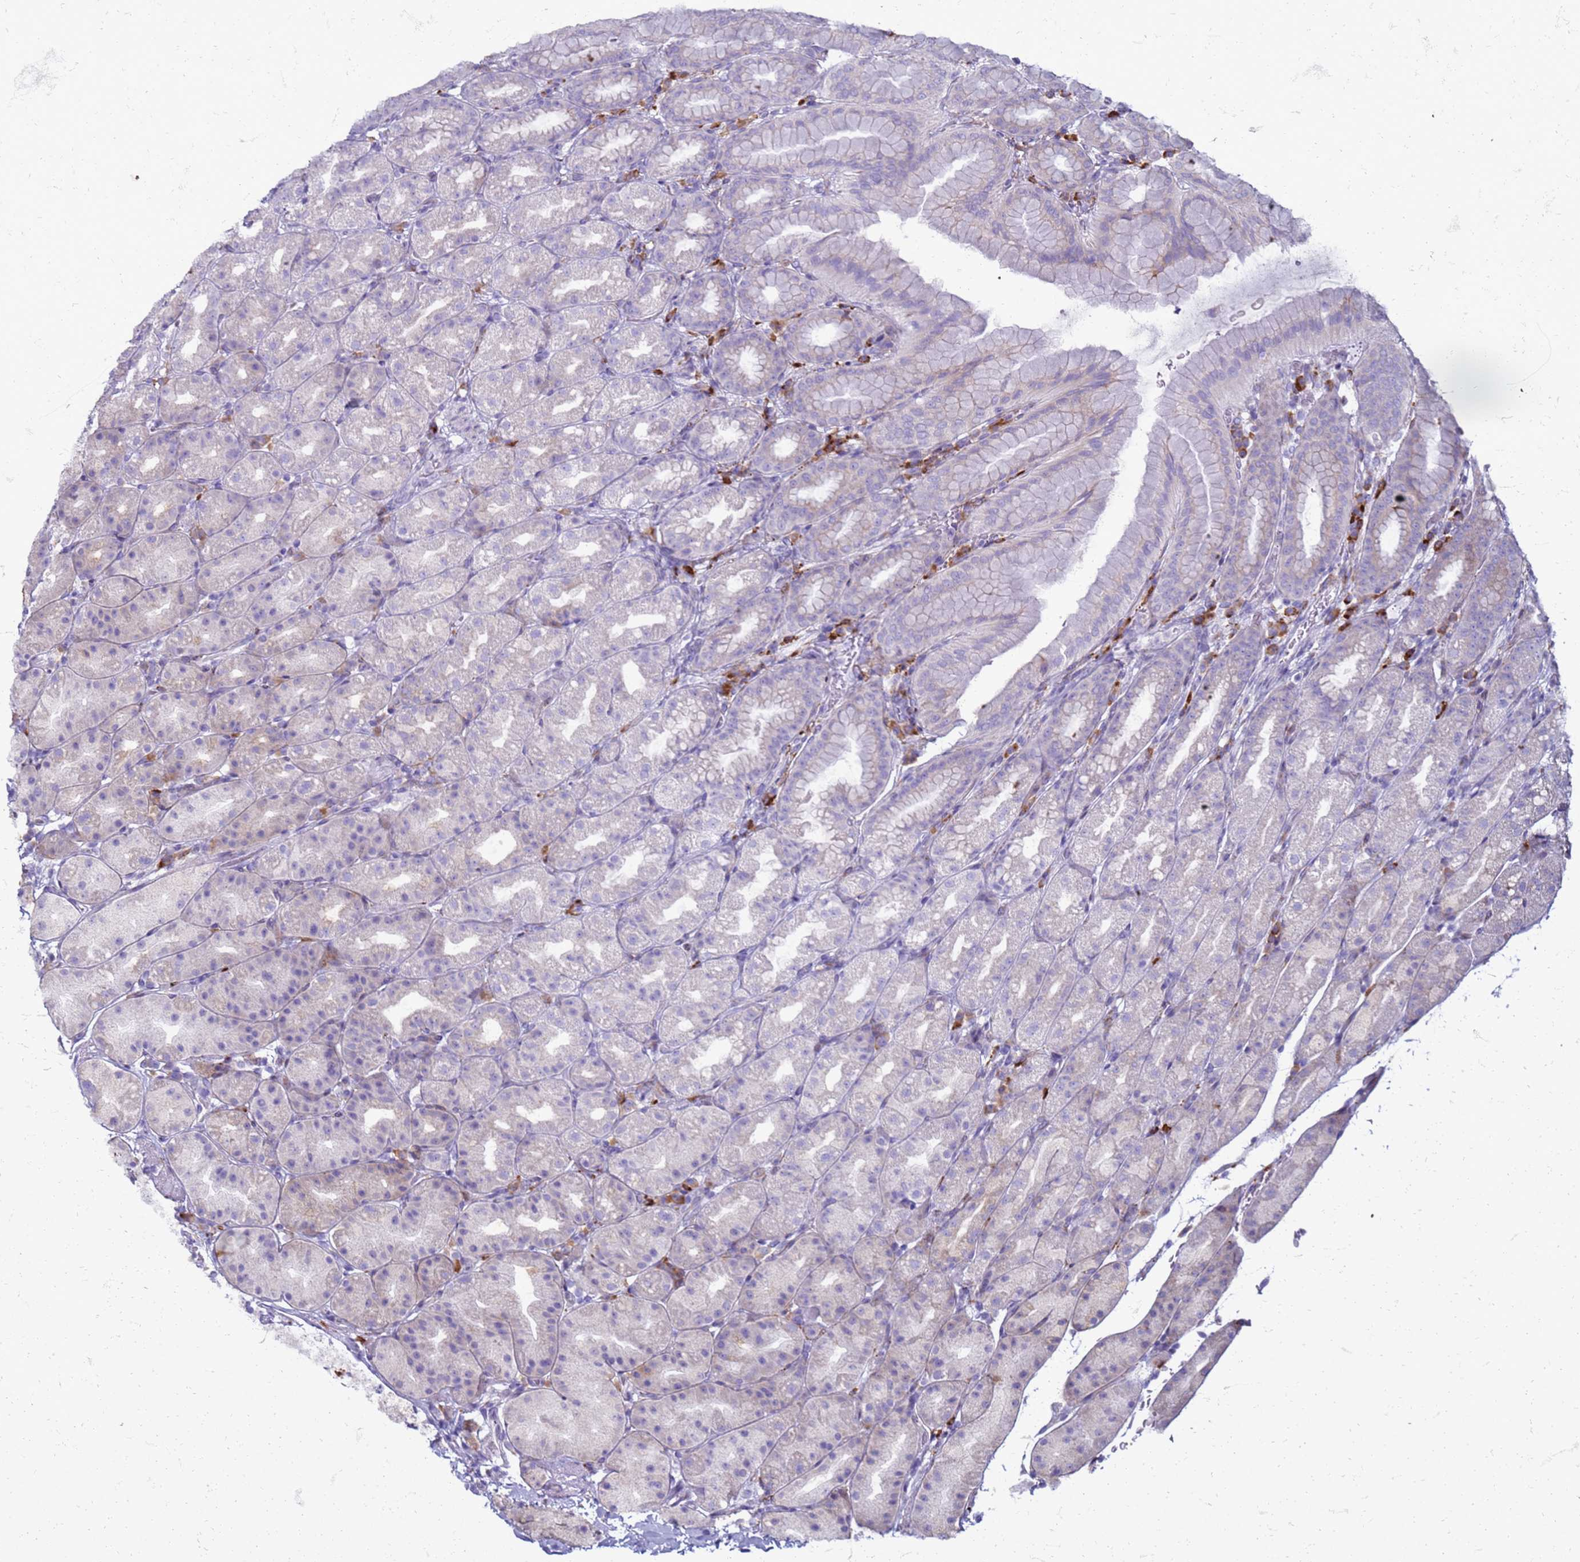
{"staining": {"intensity": "weak", "quantity": "<25%", "location": "cytoplasmic/membranous"}, "tissue": "stomach", "cell_type": "Glandular cells", "image_type": "normal", "snomed": [{"axis": "morphology", "description": "Normal tissue, NOS"}, {"axis": "topography", "description": "Stomach, upper"}, {"axis": "topography", "description": "Stomach"}], "caption": "Immunohistochemistry (IHC) of unremarkable human stomach reveals no staining in glandular cells. The staining was performed using DAB (3,3'-diaminobenzidine) to visualize the protein expression in brown, while the nuclei were stained in blue with hematoxylin (Magnification: 20x).", "gene": "PDK3", "patient": {"sex": "male", "age": 68}}